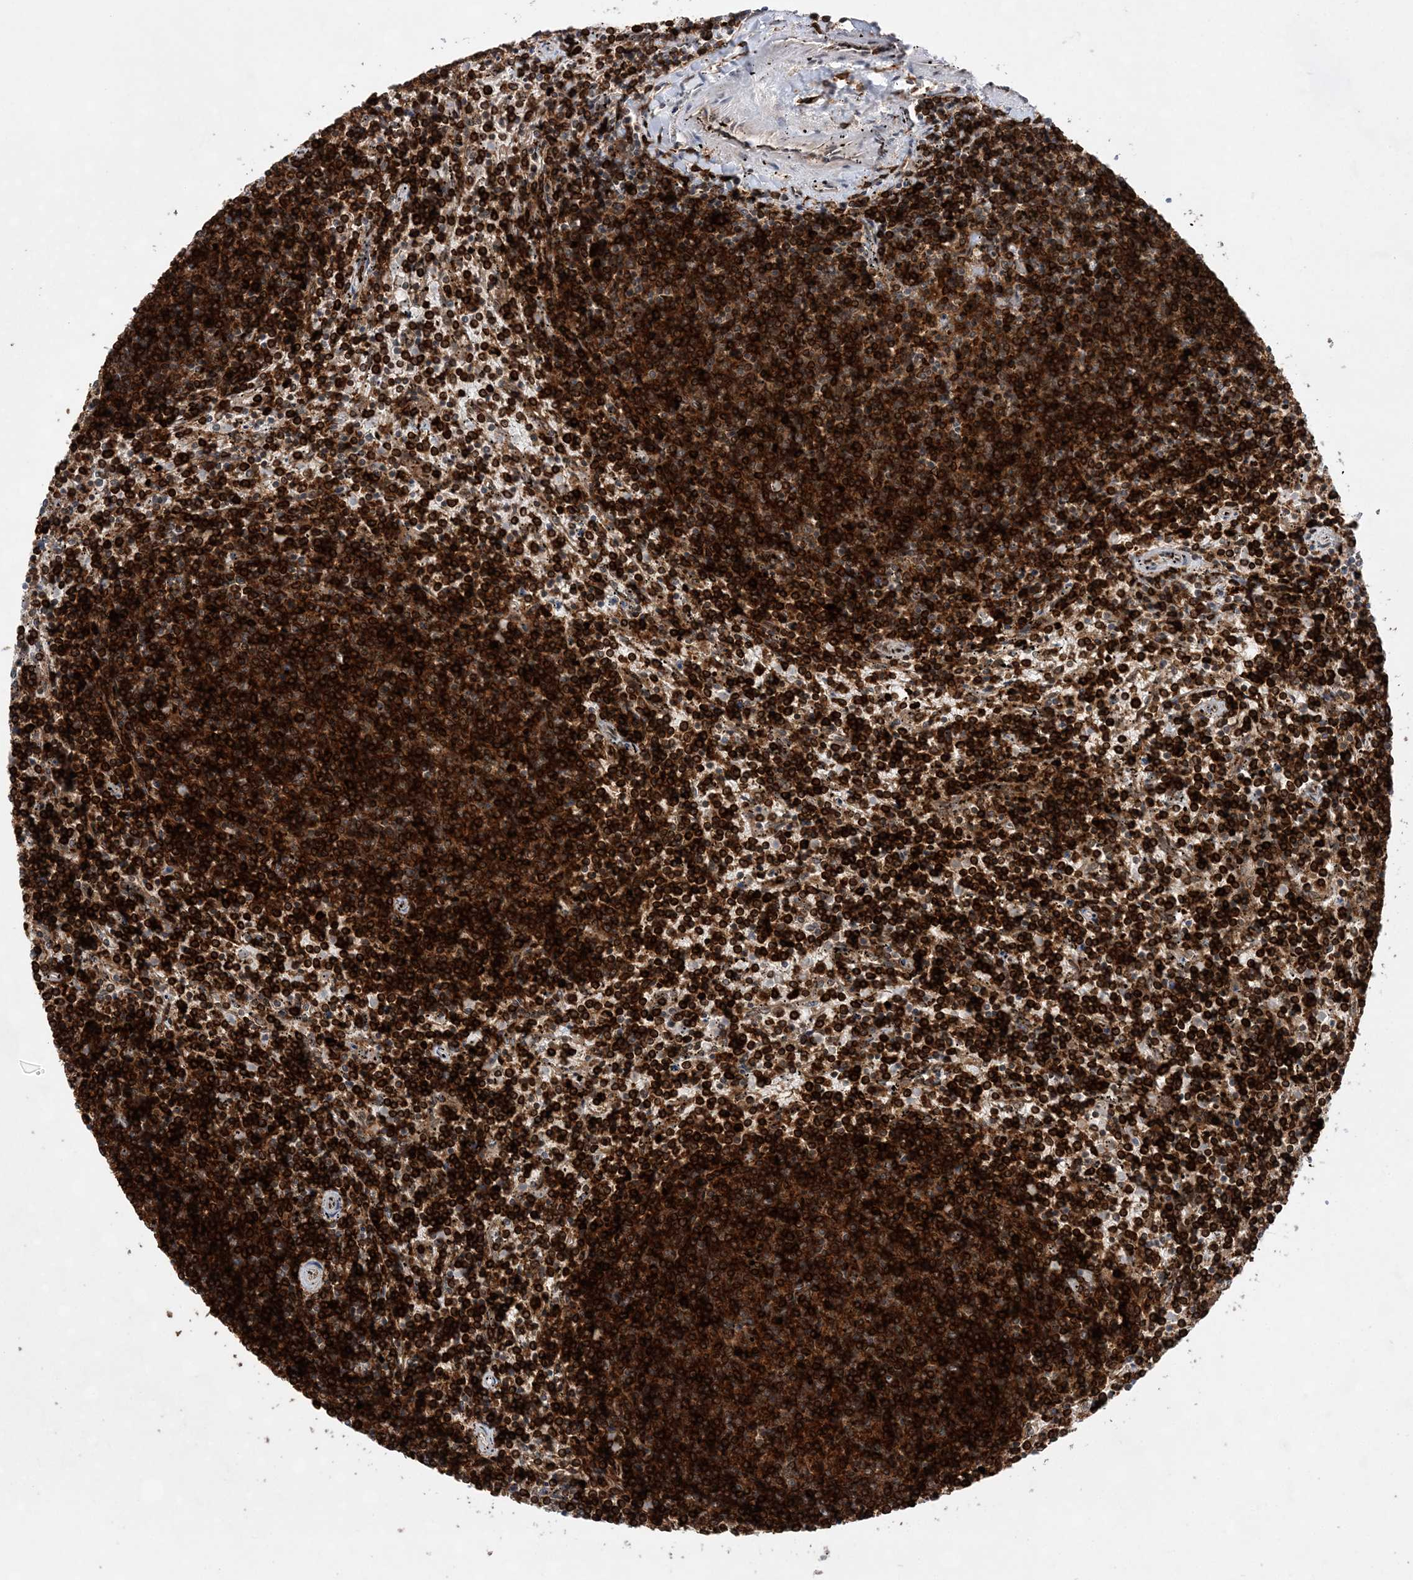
{"staining": {"intensity": "strong", "quantity": ">75%", "location": "cytoplasmic/membranous"}, "tissue": "lymphoma", "cell_type": "Tumor cells", "image_type": "cancer", "snomed": [{"axis": "morphology", "description": "Malignant lymphoma, non-Hodgkin's type, Low grade"}, {"axis": "topography", "description": "Spleen"}], "caption": "IHC staining of lymphoma, which exhibits high levels of strong cytoplasmic/membranous expression in about >75% of tumor cells indicating strong cytoplasmic/membranous protein positivity. The staining was performed using DAB (brown) for protein detection and nuclei were counterstained in hematoxylin (blue).", "gene": "ANAPC15", "patient": {"sex": "female", "age": 50}}